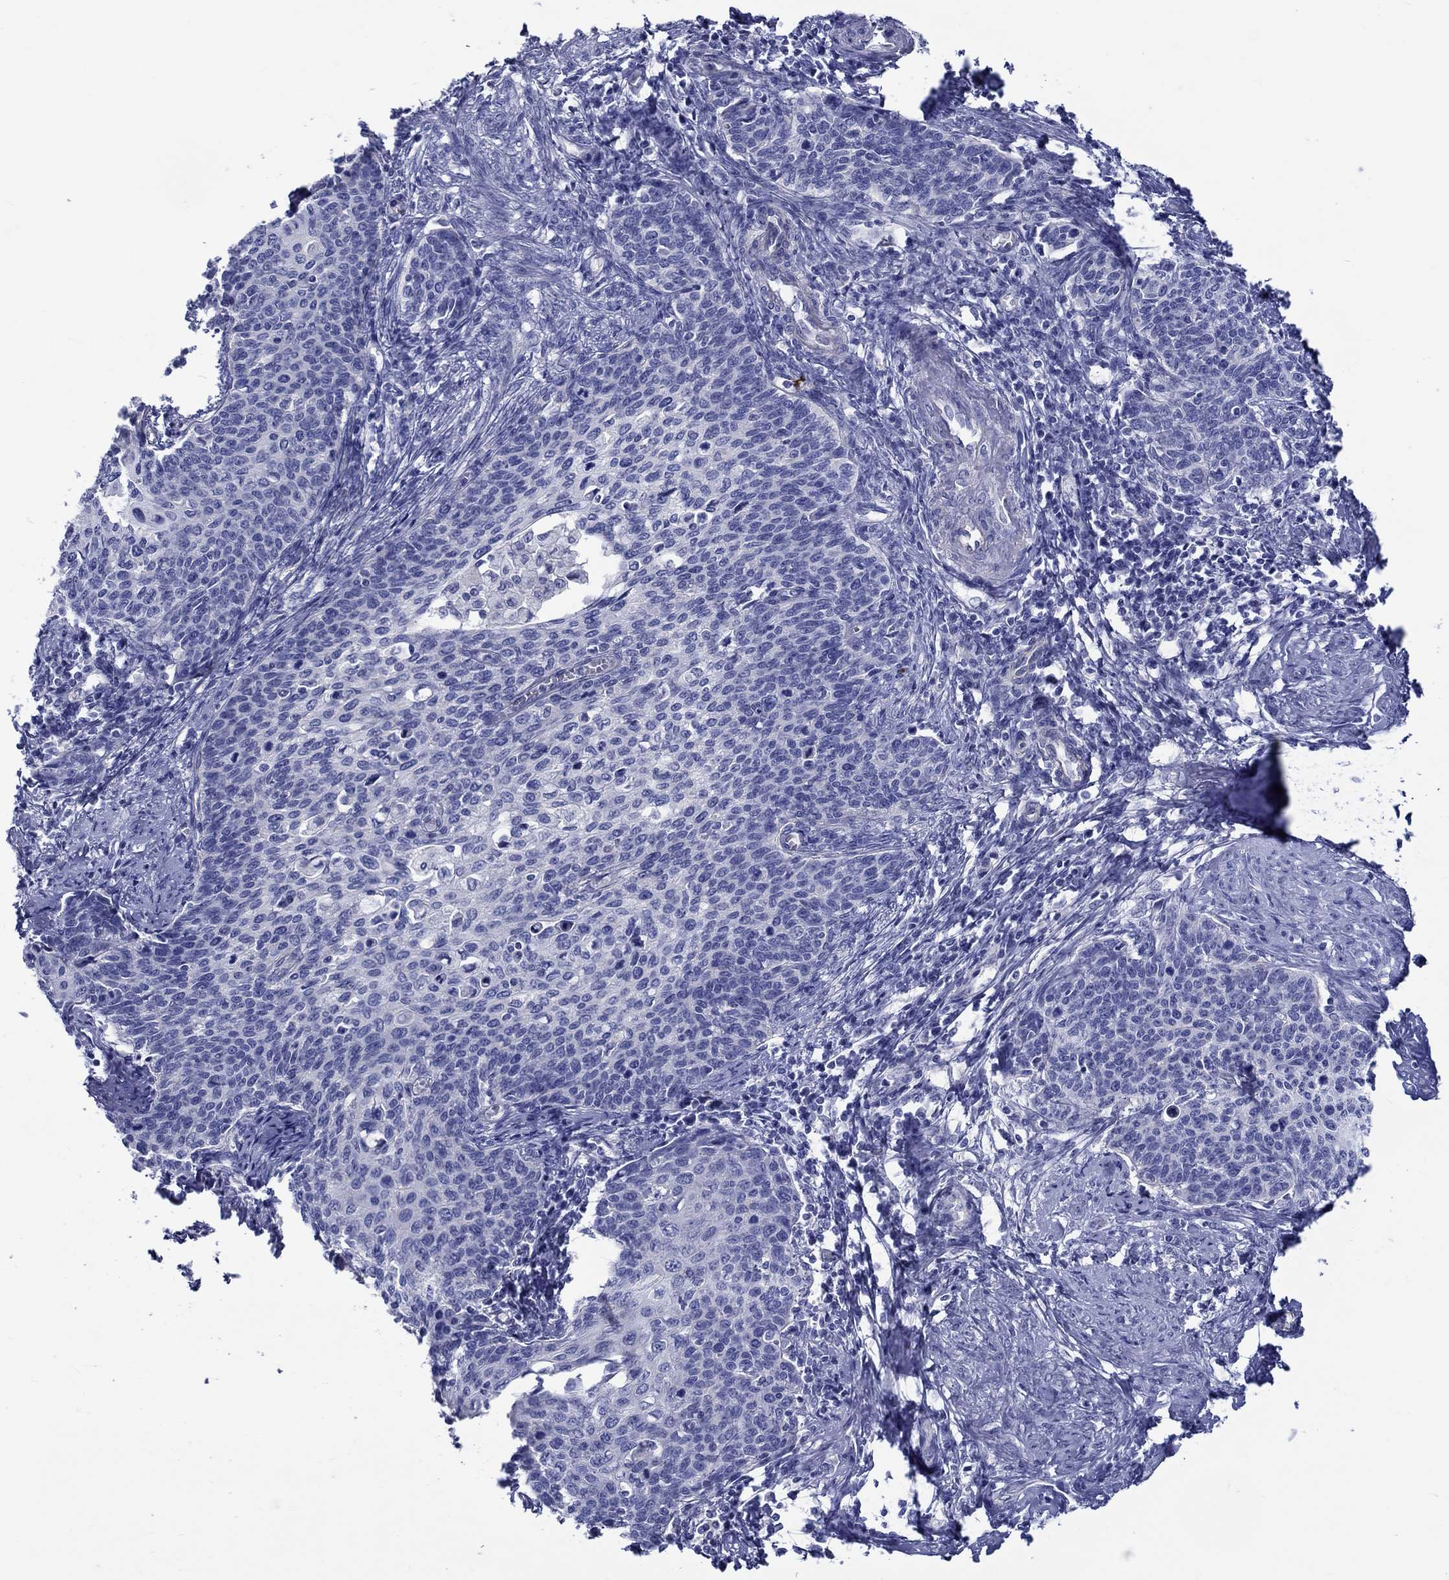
{"staining": {"intensity": "negative", "quantity": "none", "location": "none"}, "tissue": "cervical cancer", "cell_type": "Tumor cells", "image_type": "cancer", "snomed": [{"axis": "morphology", "description": "Normal tissue, NOS"}, {"axis": "morphology", "description": "Squamous cell carcinoma, NOS"}, {"axis": "topography", "description": "Cervix"}], "caption": "IHC histopathology image of cervical squamous cell carcinoma stained for a protein (brown), which demonstrates no staining in tumor cells. (Stains: DAB IHC with hematoxylin counter stain, Microscopy: brightfield microscopy at high magnification).", "gene": "SH2D7", "patient": {"sex": "female", "age": 39}}